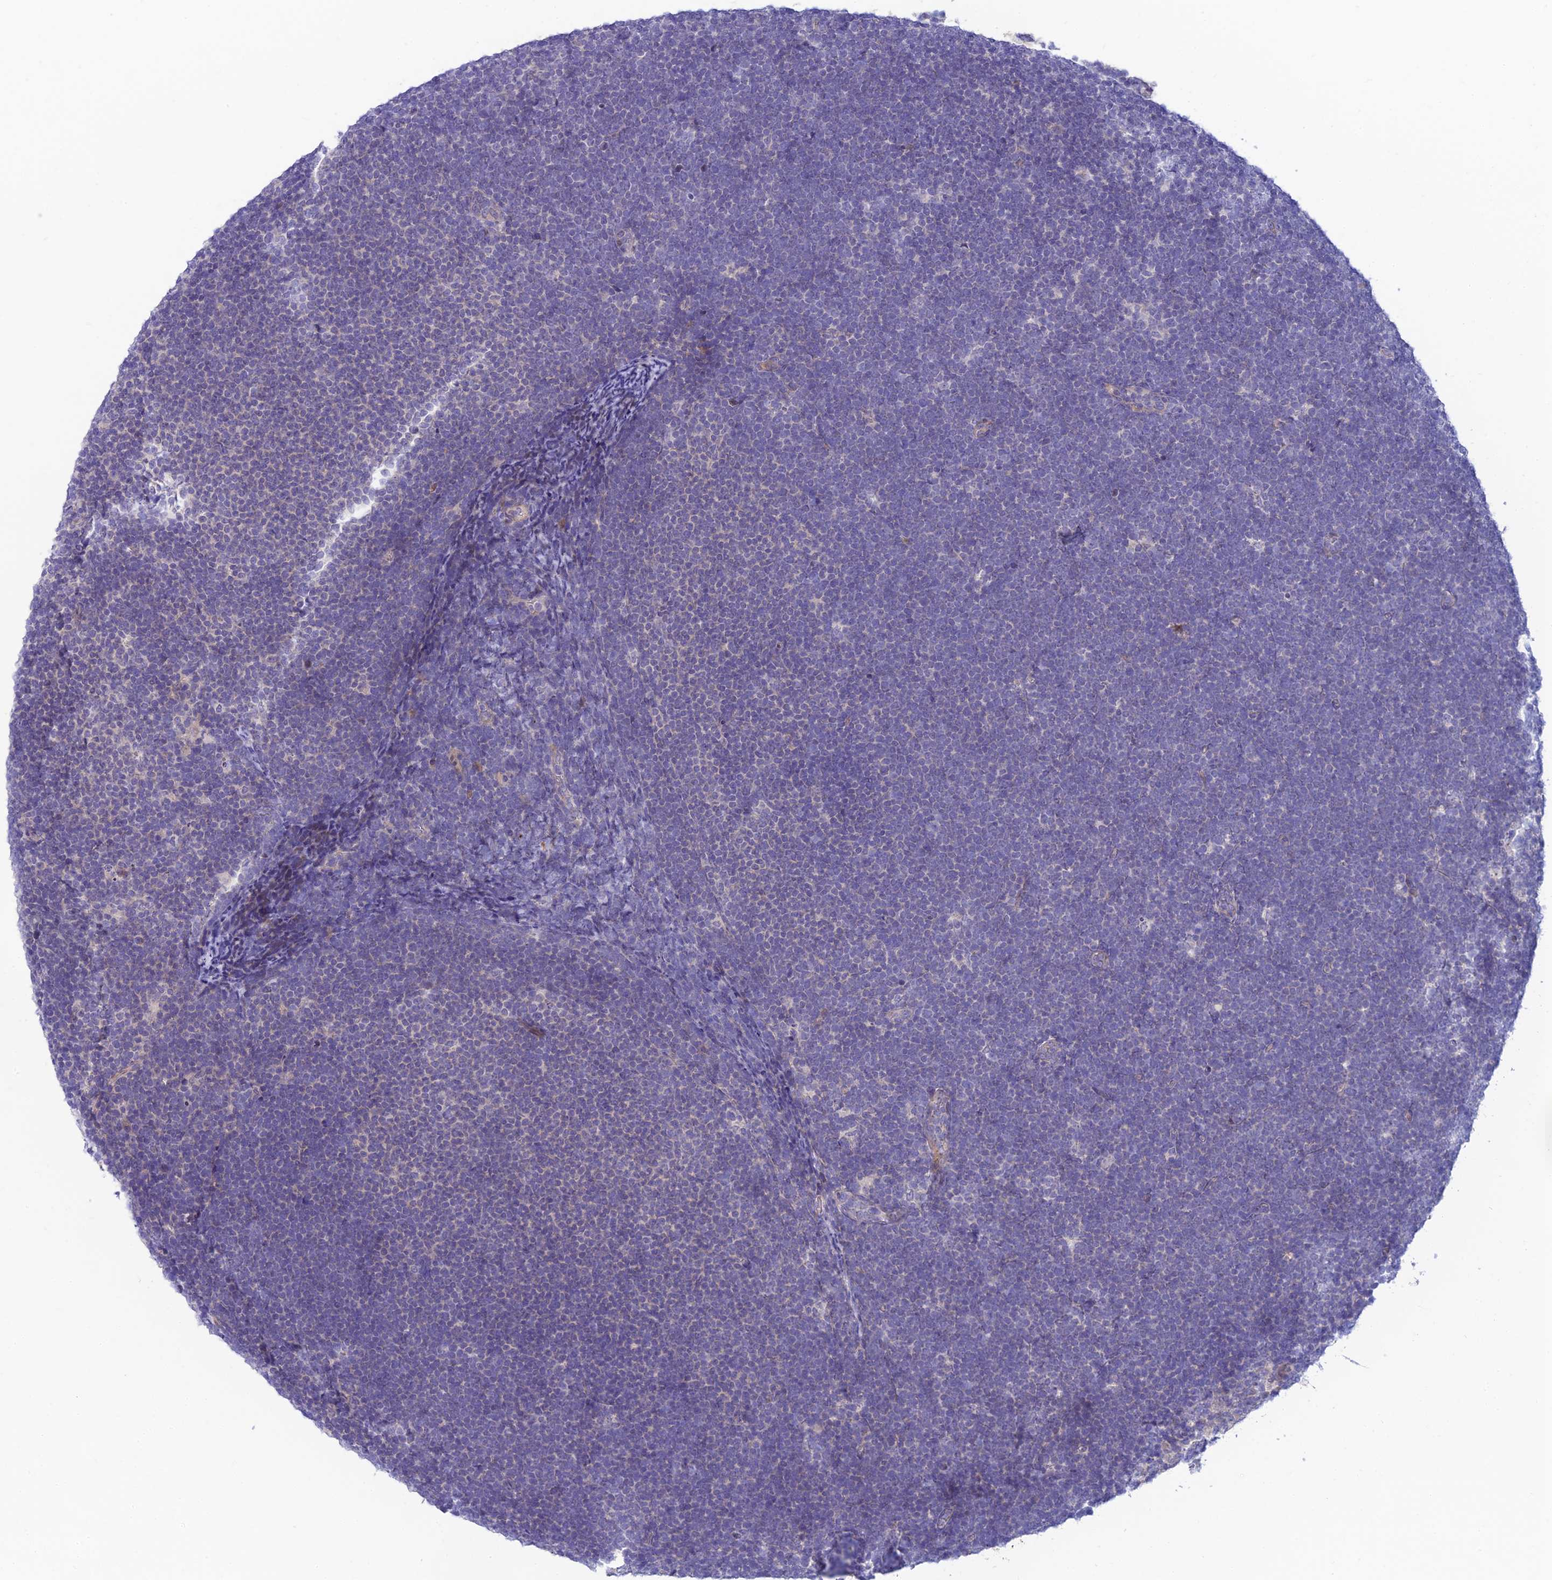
{"staining": {"intensity": "negative", "quantity": "none", "location": "none"}, "tissue": "lymphoma", "cell_type": "Tumor cells", "image_type": "cancer", "snomed": [{"axis": "morphology", "description": "Malignant lymphoma, non-Hodgkin's type, High grade"}, {"axis": "topography", "description": "Lymph node"}], "caption": "This is an immunohistochemistry (IHC) image of human lymphoma. There is no expression in tumor cells.", "gene": "XPO7", "patient": {"sex": "male", "age": 13}}